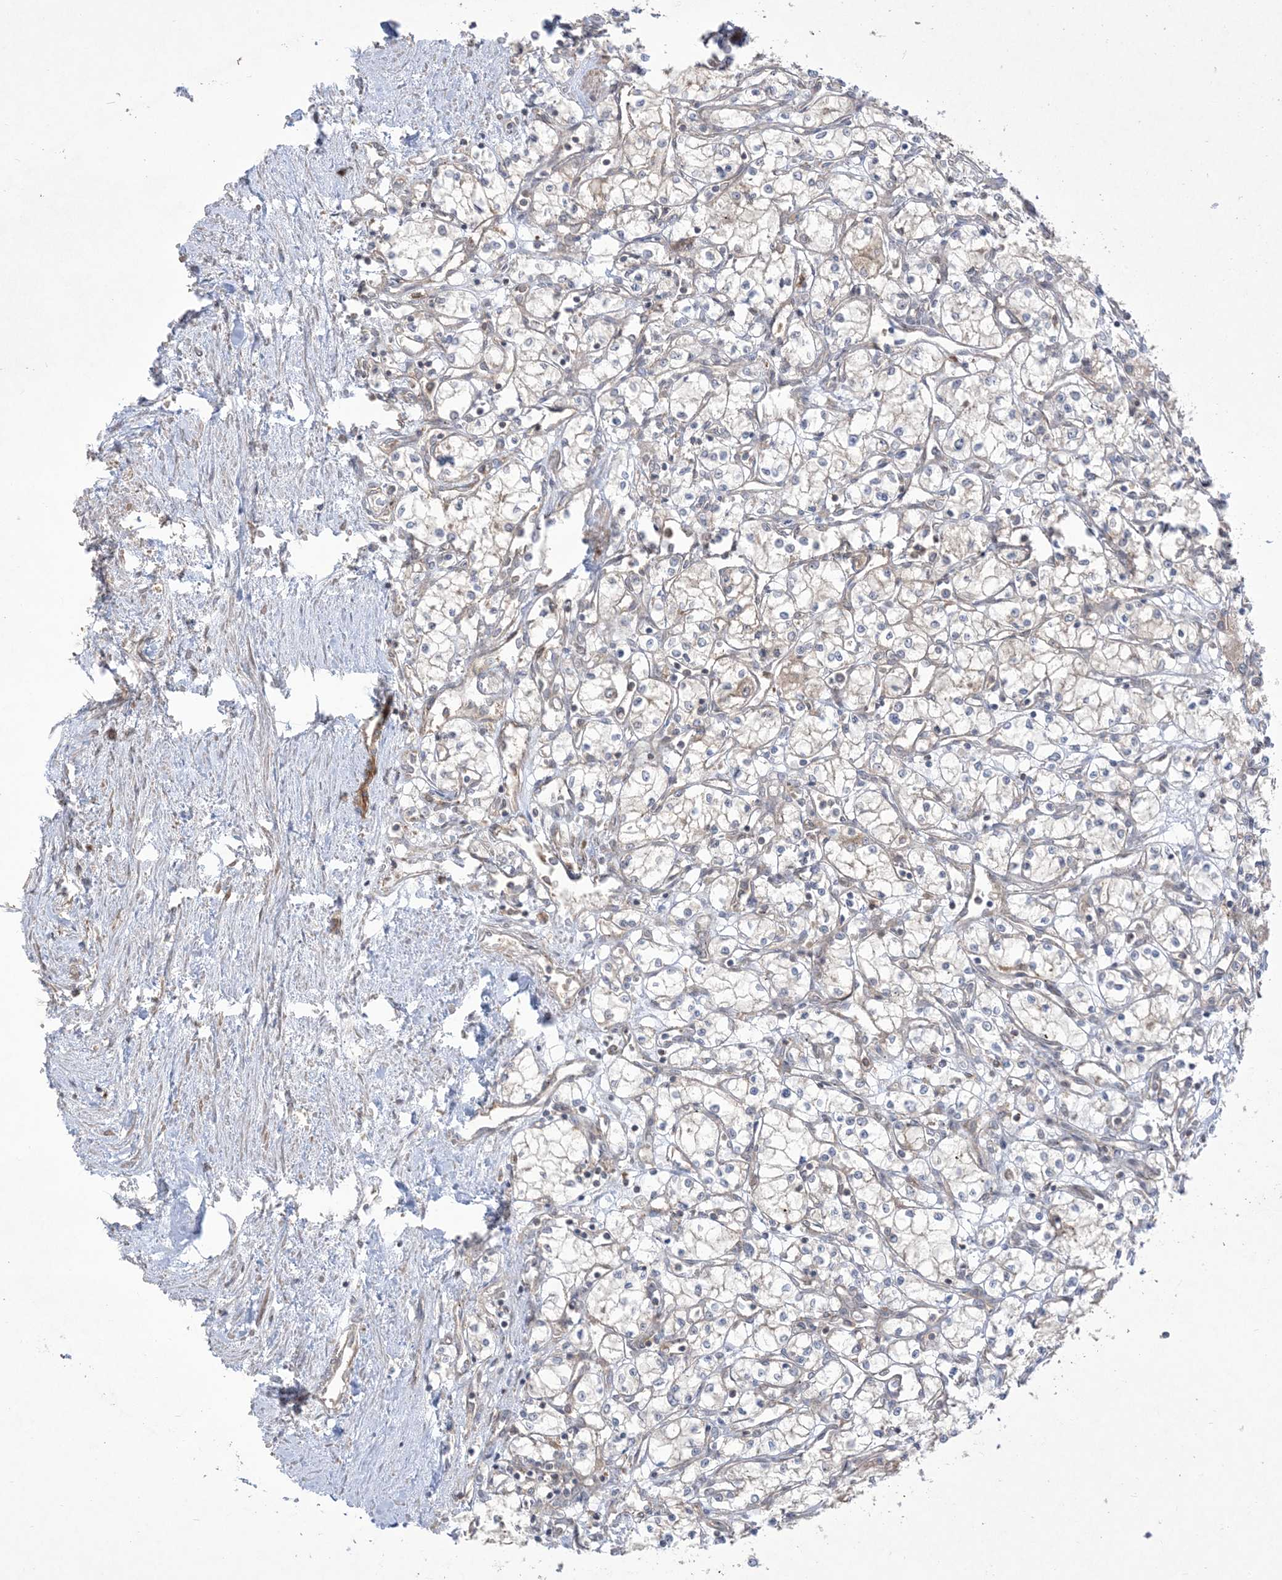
{"staining": {"intensity": "weak", "quantity": "<25%", "location": "cytoplasmic/membranous"}, "tissue": "renal cancer", "cell_type": "Tumor cells", "image_type": "cancer", "snomed": [{"axis": "morphology", "description": "Adenocarcinoma, NOS"}, {"axis": "topography", "description": "Kidney"}], "caption": "A high-resolution photomicrograph shows IHC staining of adenocarcinoma (renal), which exhibits no significant expression in tumor cells.", "gene": "SOGA3", "patient": {"sex": "male", "age": 59}}